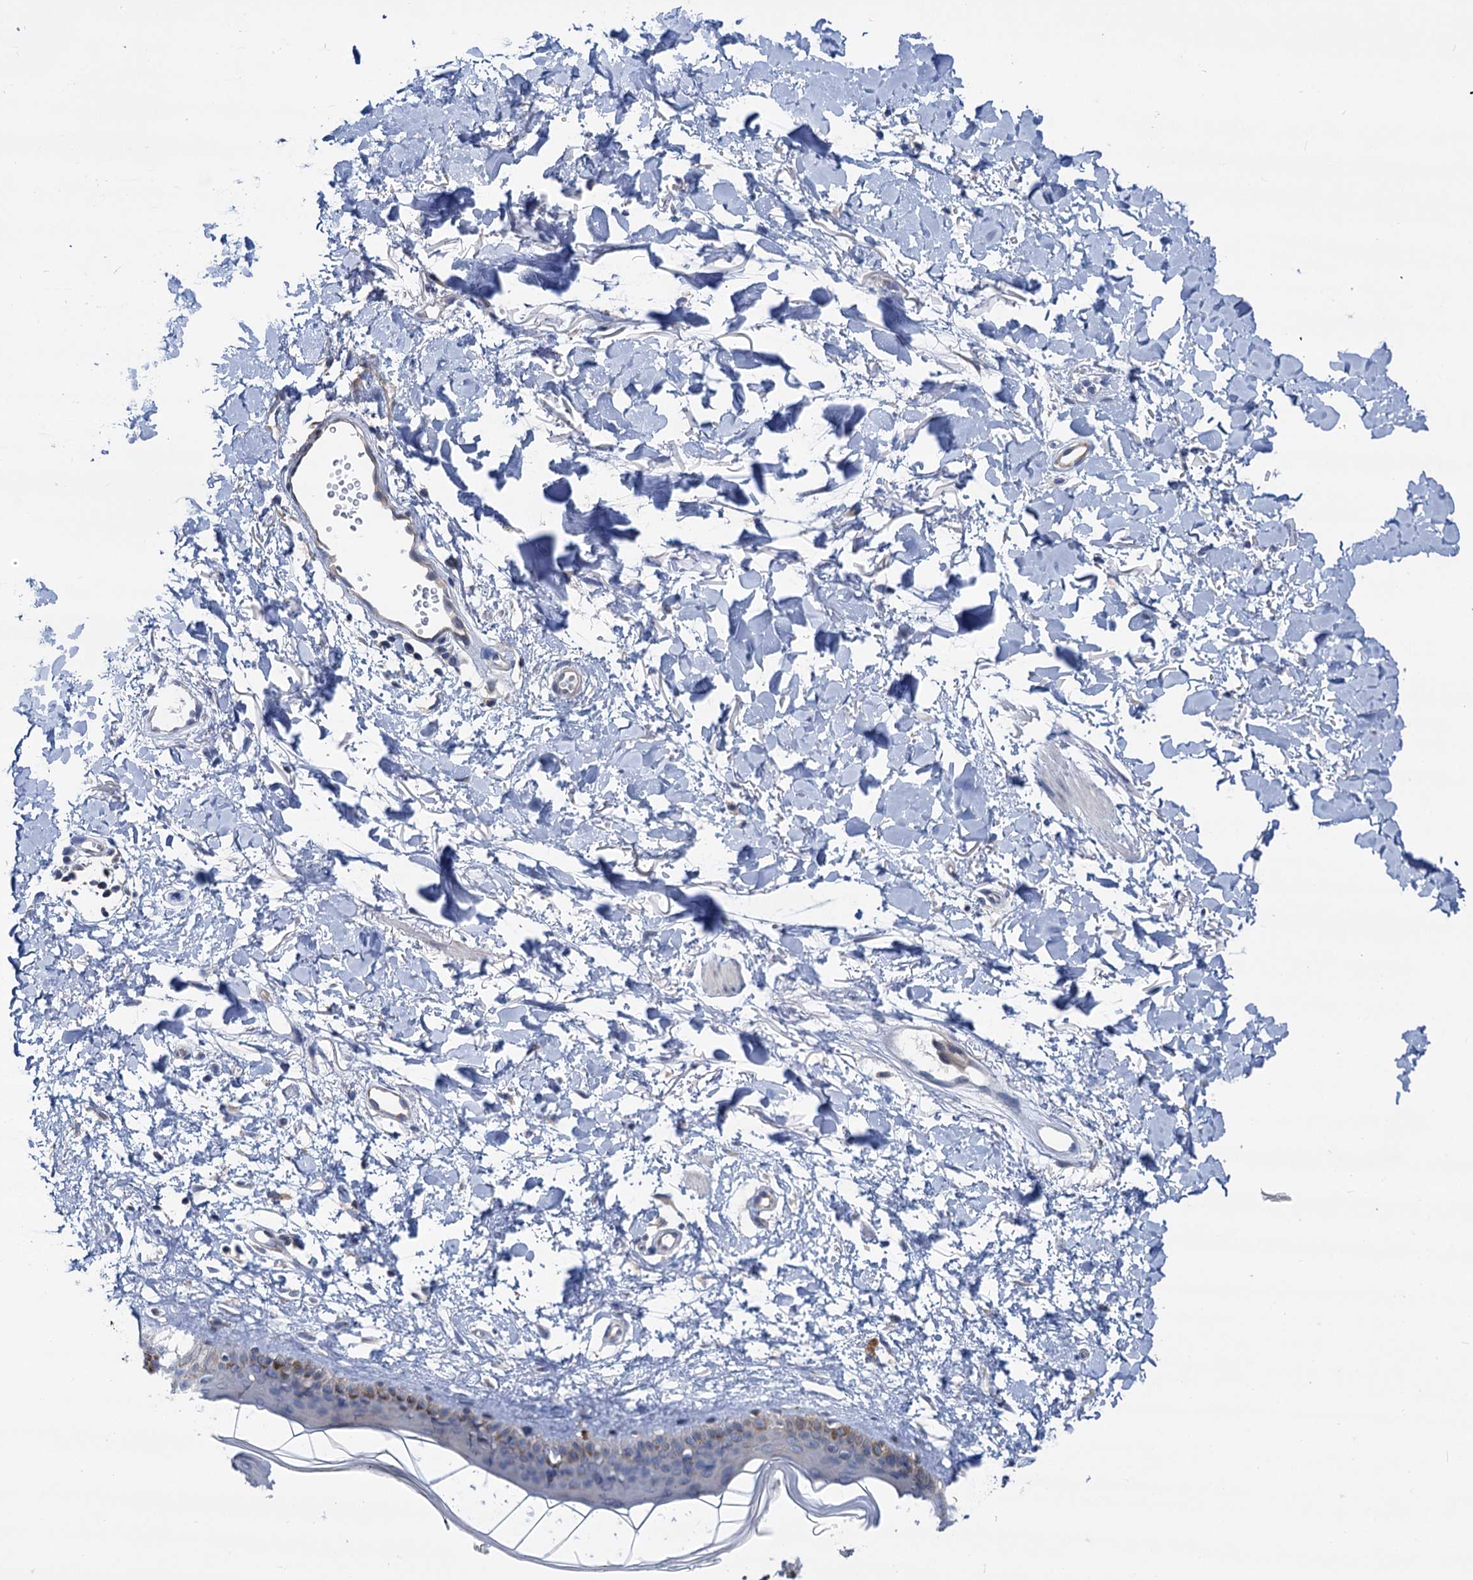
{"staining": {"intensity": "negative", "quantity": "none", "location": "none"}, "tissue": "skin", "cell_type": "Fibroblasts", "image_type": "normal", "snomed": [{"axis": "morphology", "description": "Normal tissue, NOS"}, {"axis": "topography", "description": "Skin"}], "caption": "This photomicrograph is of benign skin stained with IHC to label a protein in brown with the nuclei are counter-stained blue. There is no expression in fibroblasts. Nuclei are stained in blue.", "gene": "ZNRD2", "patient": {"sex": "female", "age": 58}}